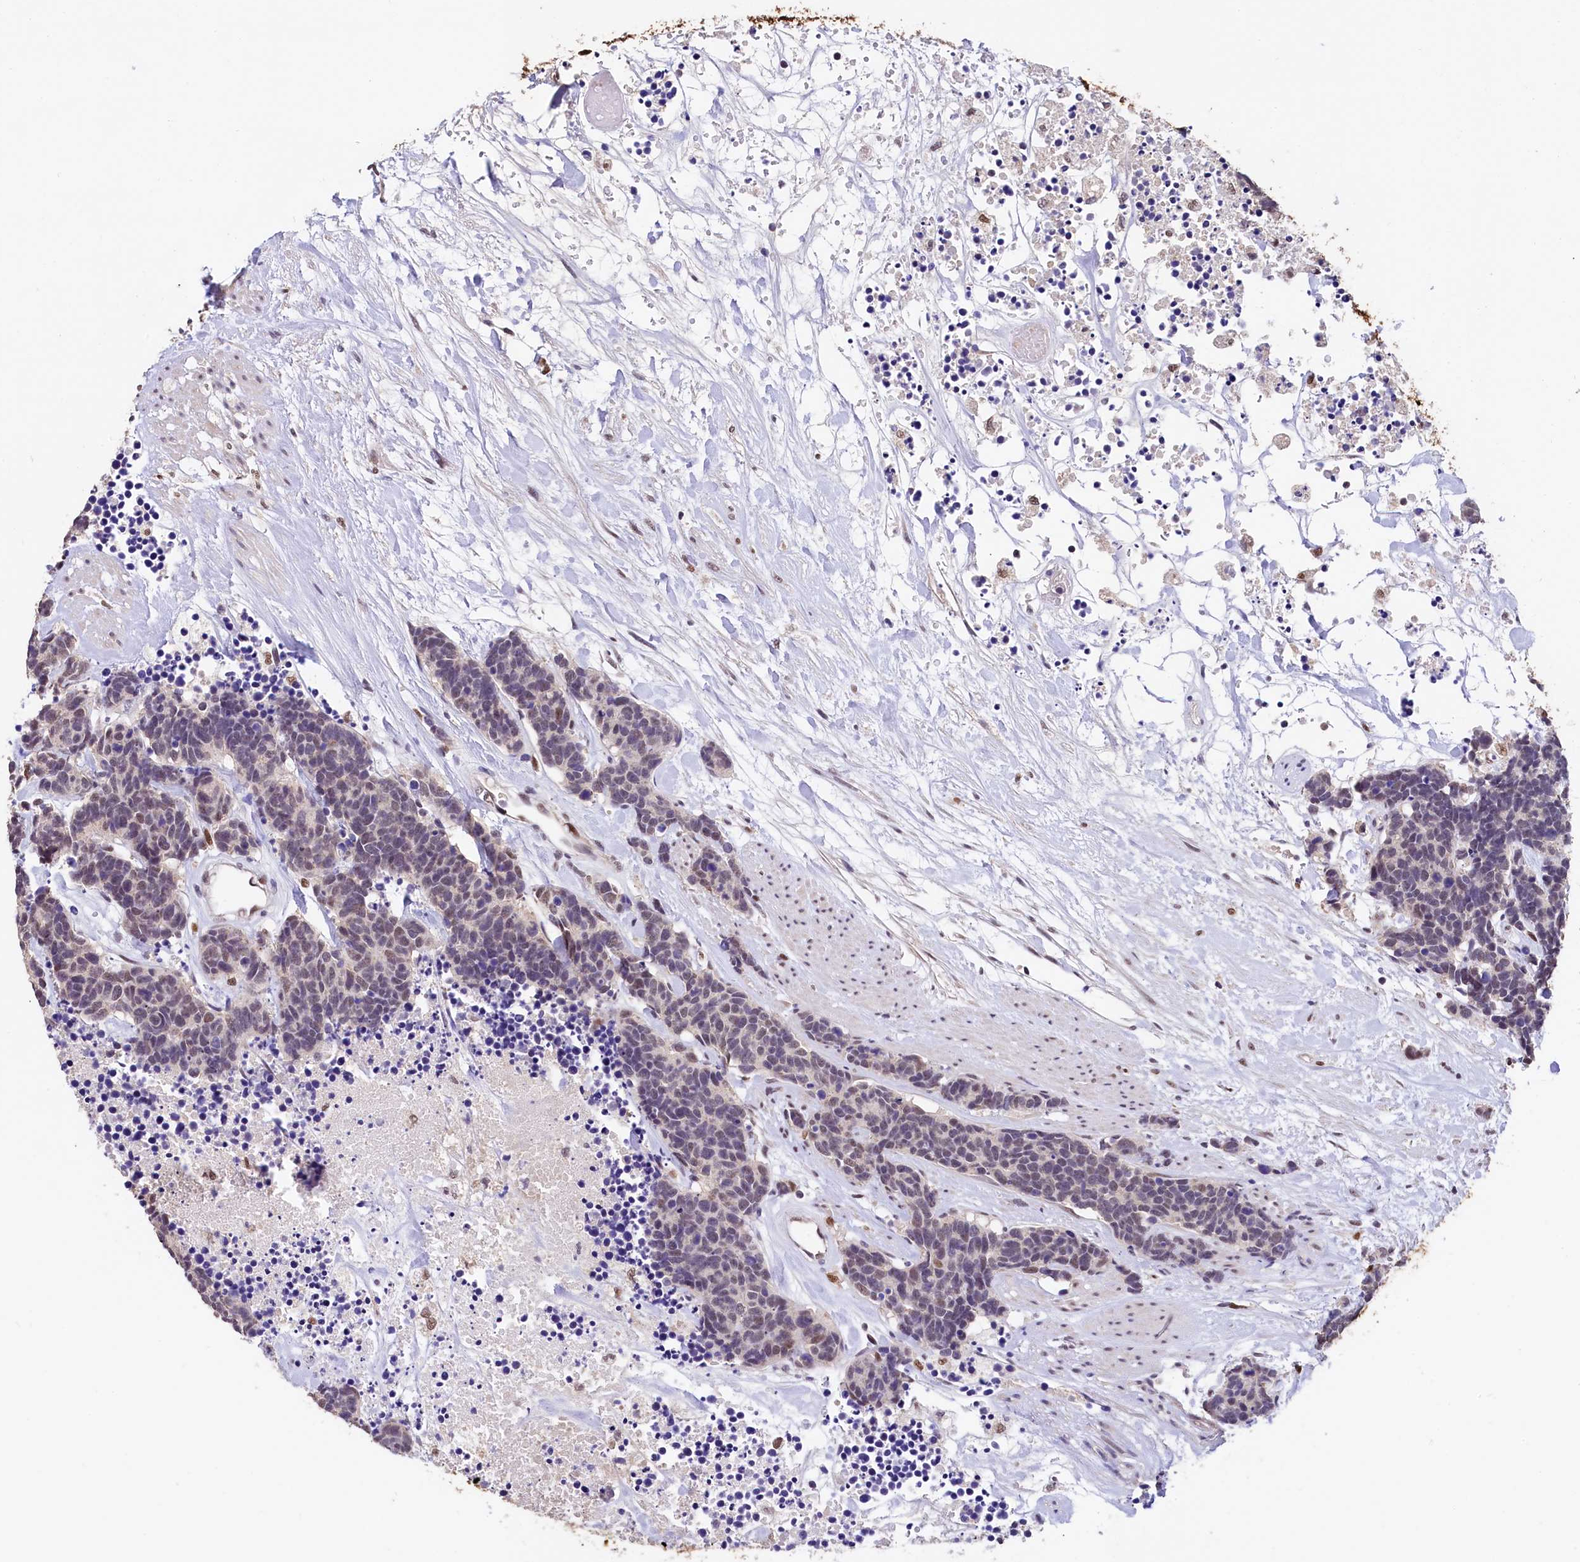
{"staining": {"intensity": "weak", "quantity": "25%-75%", "location": "nuclear"}, "tissue": "carcinoid", "cell_type": "Tumor cells", "image_type": "cancer", "snomed": [{"axis": "morphology", "description": "Carcinoma, NOS"}, {"axis": "morphology", "description": "Carcinoid, malignant, NOS"}, {"axis": "topography", "description": "Urinary bladder"}], "caption": "A low amount of weak nuclear positivity is identified in approximately 25%-75% of tumor cells in carcinoid tissue.", "gene": "HECTD4", "patient": {"sex": "male", "age": 57}}